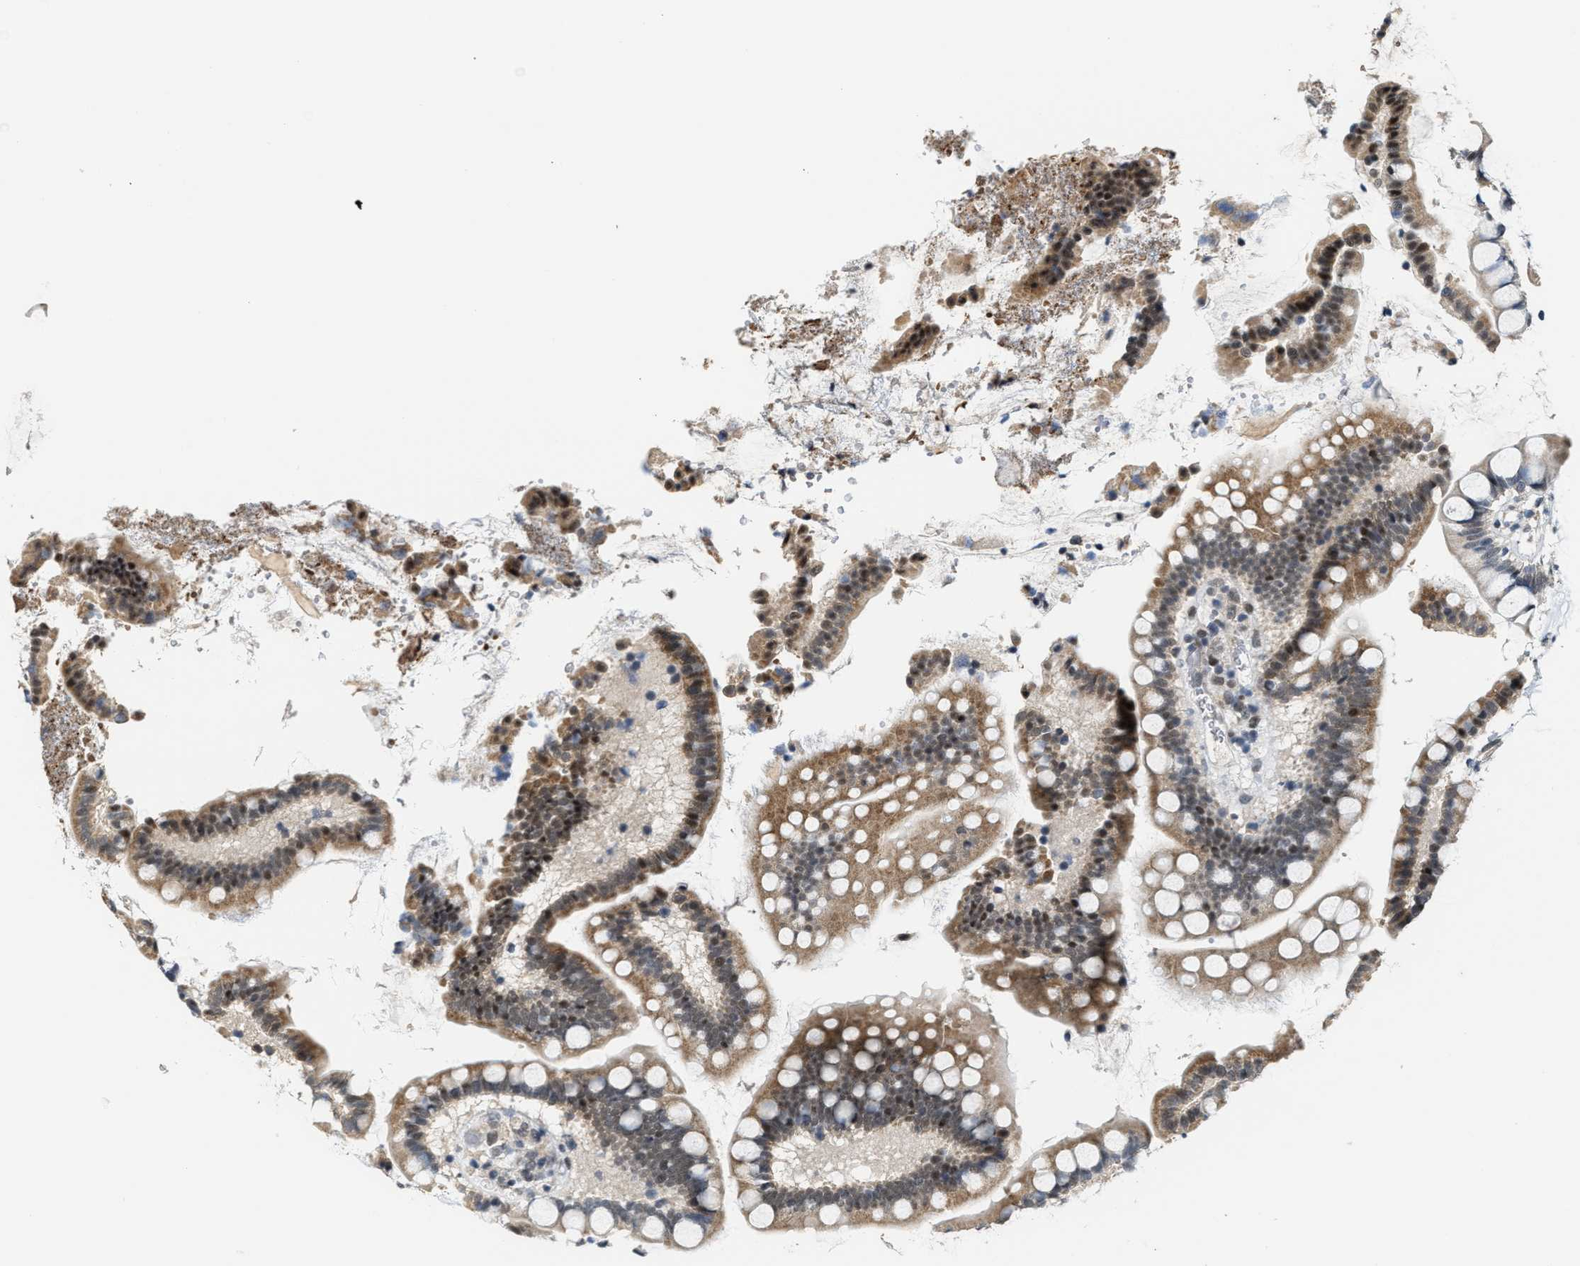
{"staining": {"intensity": "moderate", "quantity": "<25%", "location": "cytoplasmic/membranous,nuclear"}, "tissue": "small intestine", "cell_type": "Glandular cells", "image_type": "normal", "snomed": [{"axis": "morphology", "description": "Normal tissue, NOS"}, {"axis": "topography", "description": "Small intestine"}], "caption": "Brown immunohistochemical staining in normal human small intestine reveals moderate cytoplasmic/membranous,nuclear expression in about <25% of glandular cells.", "gene": "KIF24", "patient": {"sex": "female", "age": 84}}